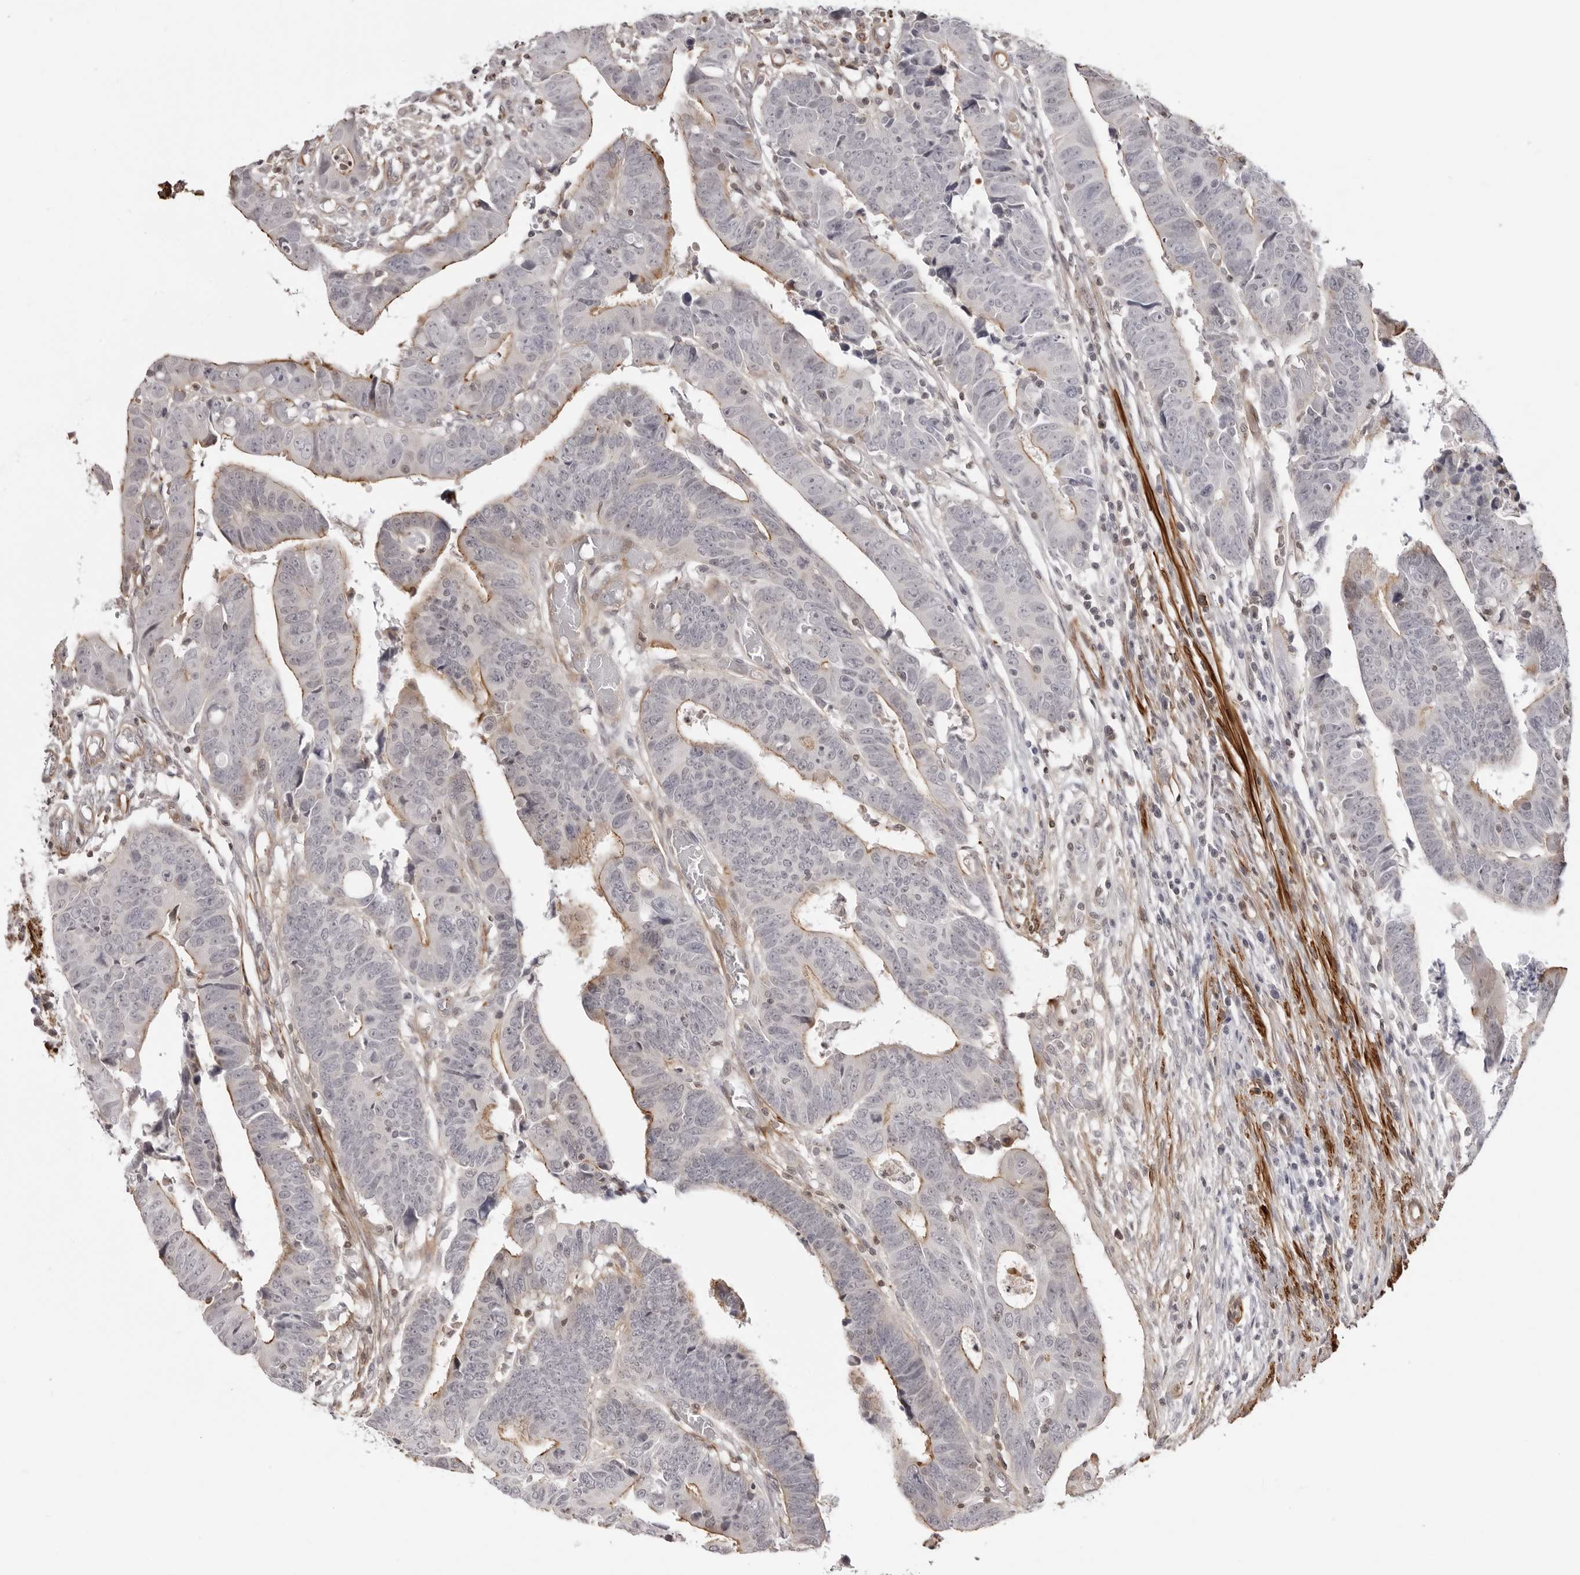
{"staining": {"intensity": "moderate", "quantity": "25%-75%", "location": "cytoplasmic/membranous"}, "tissue": "colorectal cancer", "cell_type": "Tumor cells", "image_type": "cancer", "snomed": [{"axis": "morphology", "description": "Adenocarcinoma, NOS"}, {"axis": "topography", "description": "Rectum"}], "caption": "A micrograph showing moderate cytoplasmic/membranous staining in about 25%-75% of tumor cells in colorectal adenocarcinoma, as visualized by brown immunohistochemical staining.", "gene": "UNK", "patient": {"sex": "female", "age": 65}}